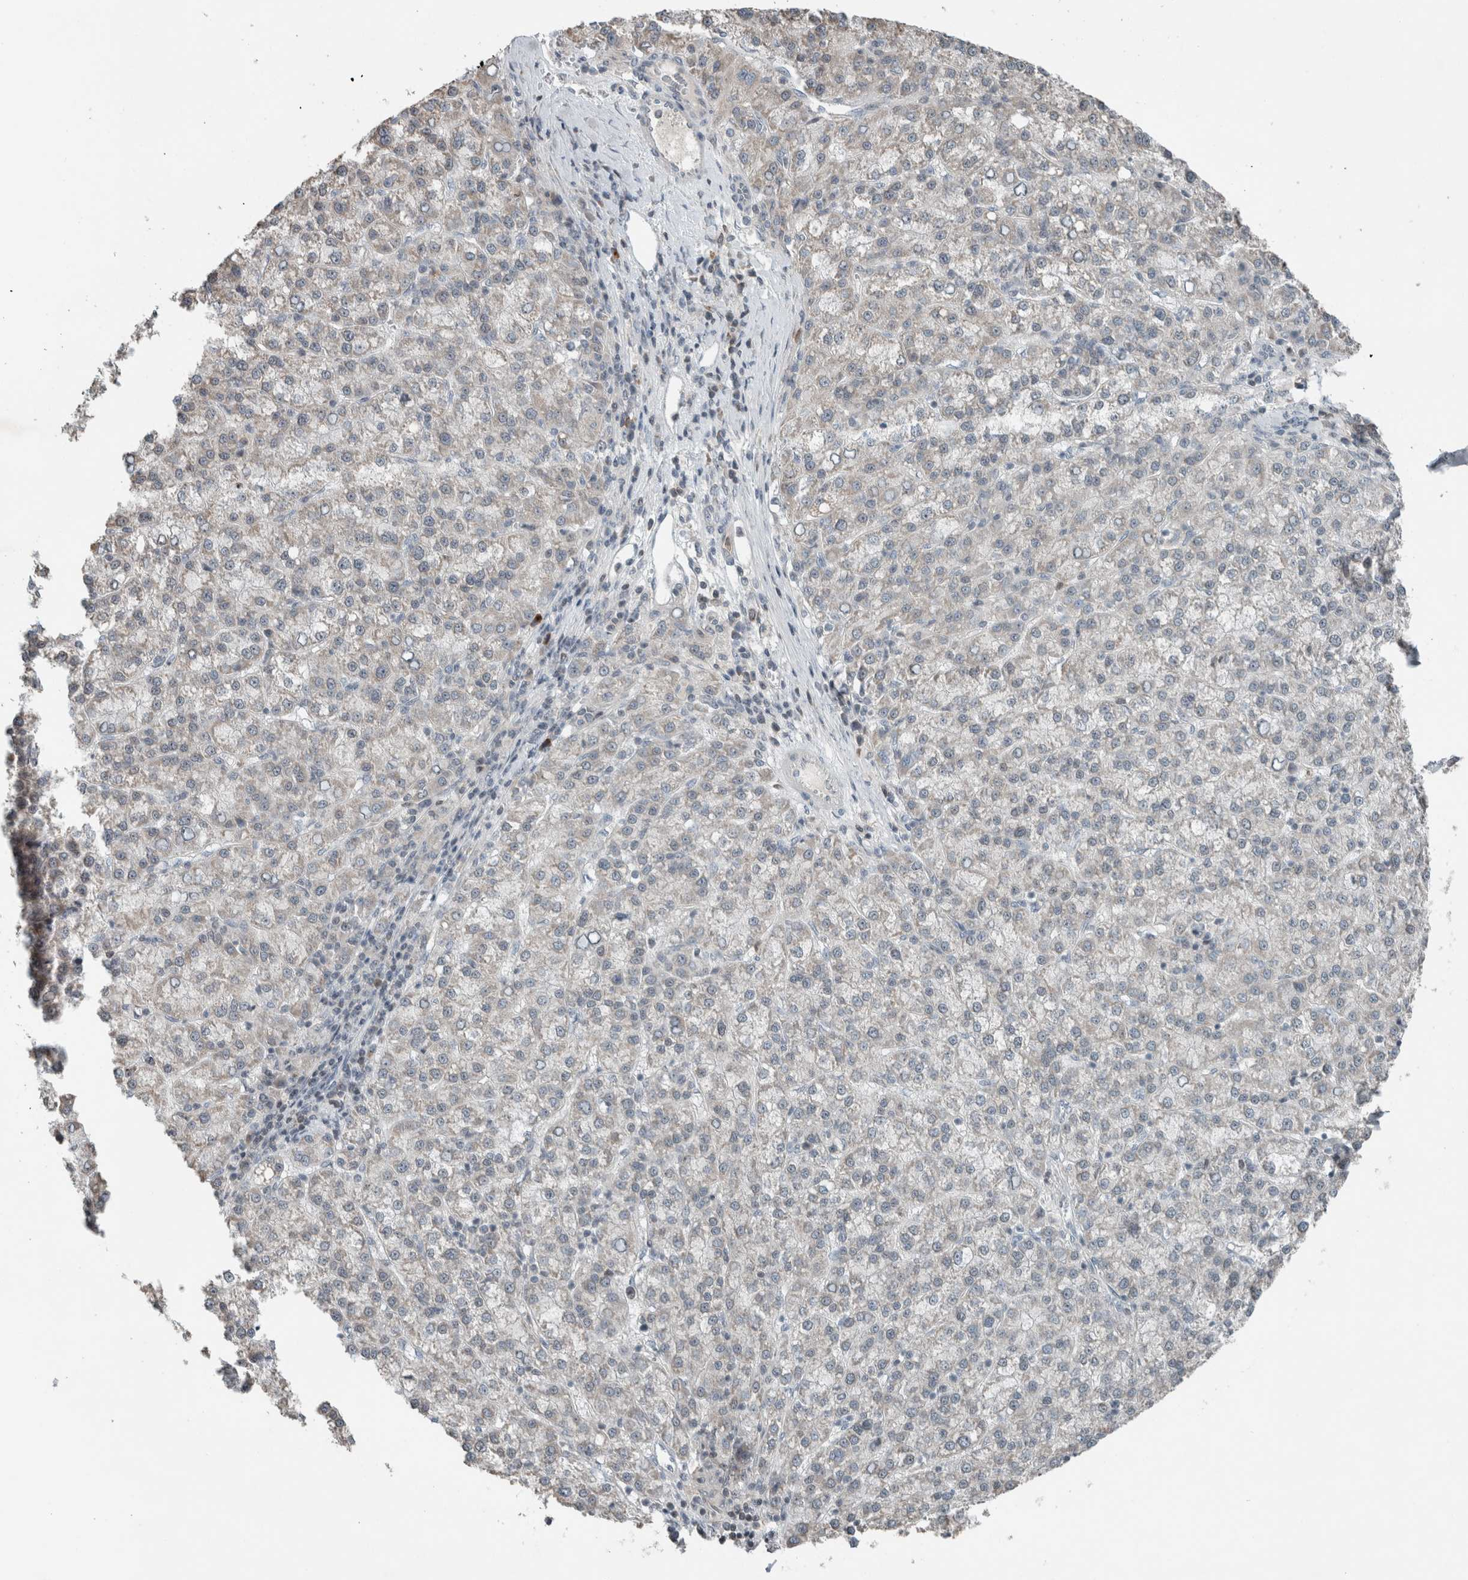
{"staining": {"intensity": "negative", "quantity": "none", "location": "none"}, "tissue": "liver cancer", "cell_type": "Tumor cells", "image_type": "cancer", "snomed": [{"axis": "morphology", "description": "Carcinoma, Hepatocellular, NOS"}, {"axis": "topography", "description": "Liver"}], "caption": "A micrograph of human hepatocellular carcinoma (liver) is negative for staining in tumor cells. (DAB IHC, high magnification).", "gene": "RPF1", "patient": {"sex": "female", "age": 58}}